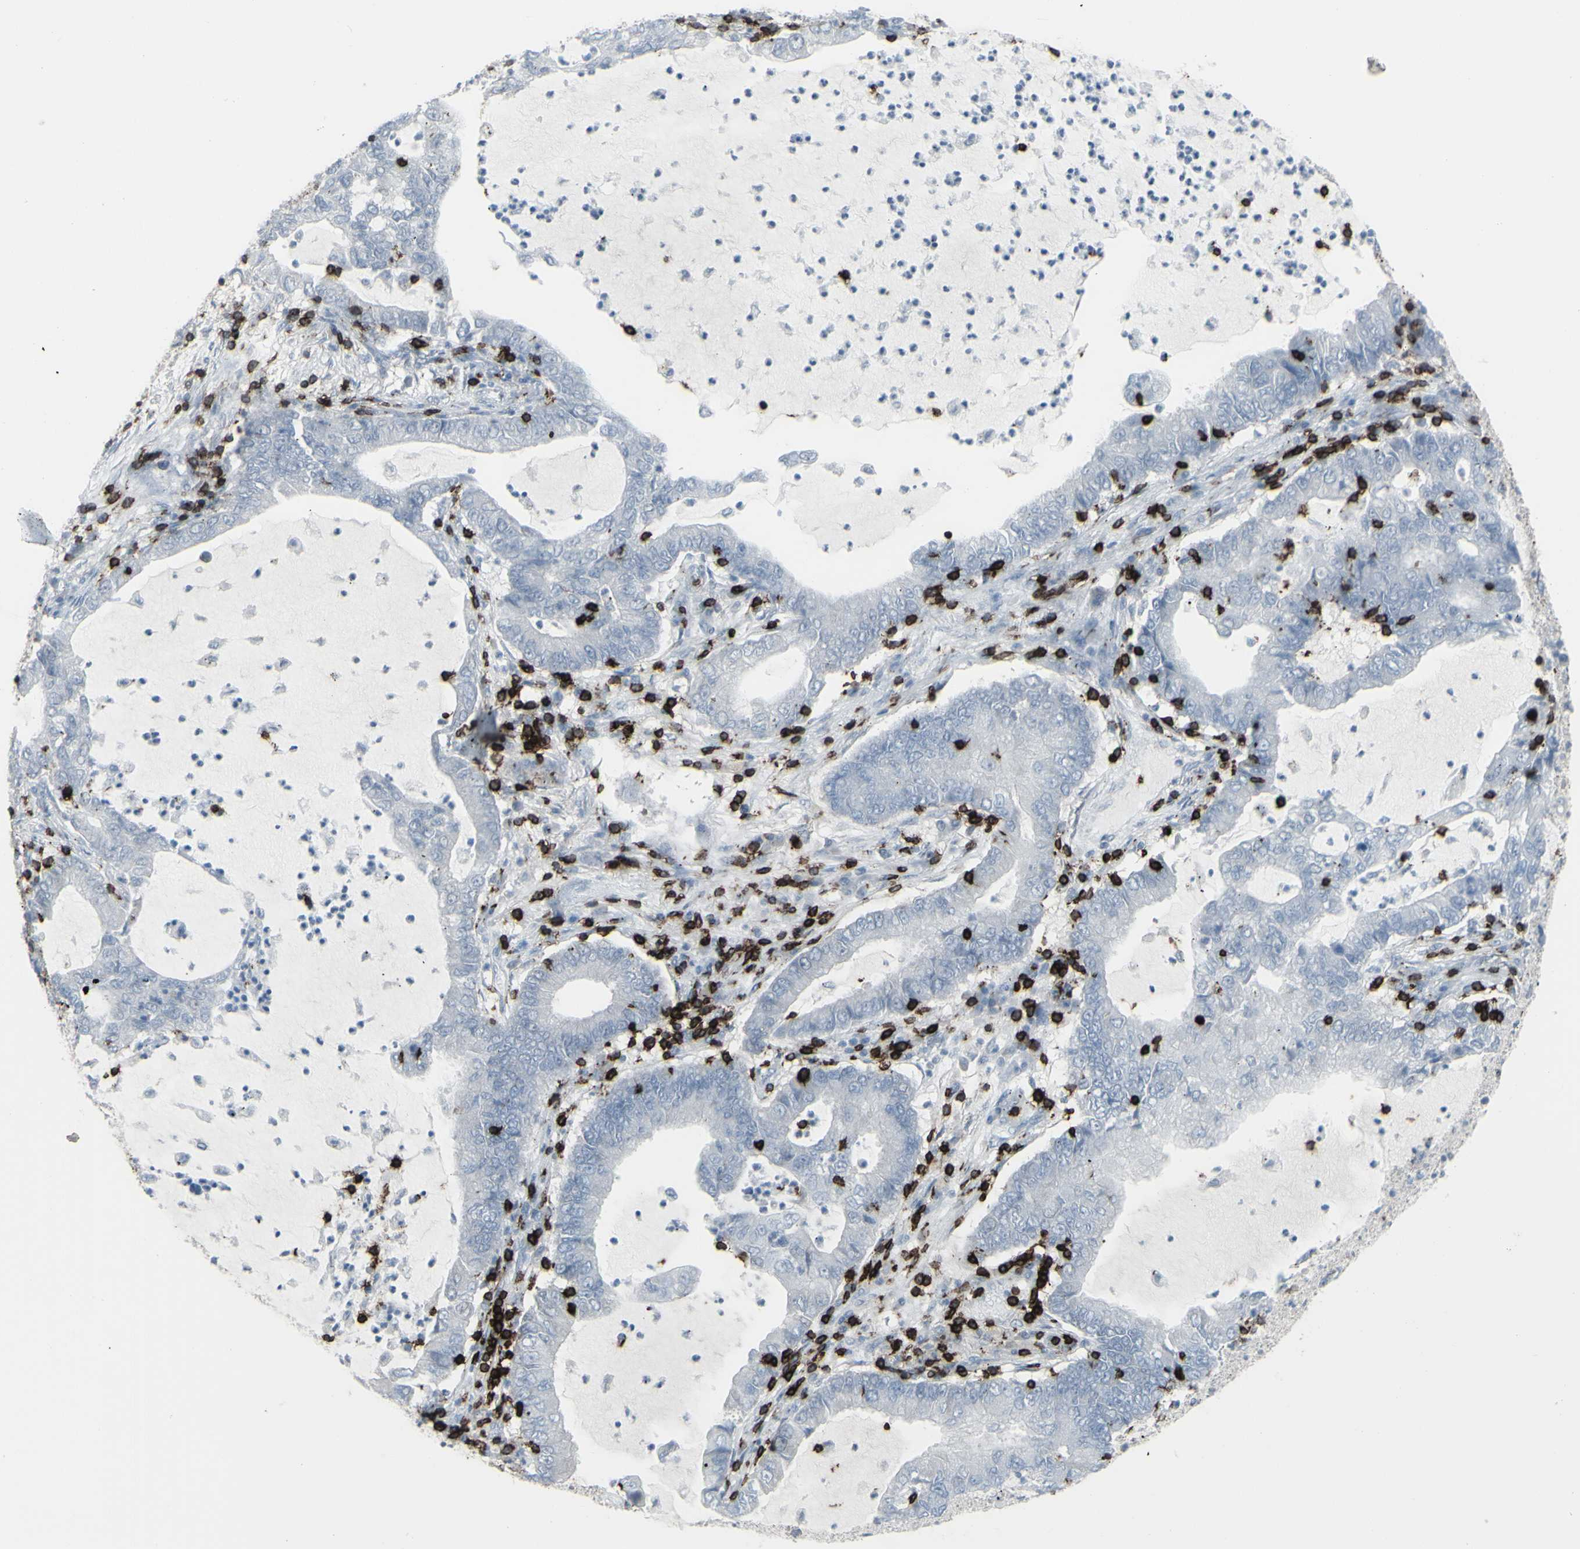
{"staining": {"intensity": "negative", "quantity": "none", "location": "none"}, "tissue": "lung cancer", "cell_type": "Tumor cells", "image_type": "cancer", "snomed": [{"axis": "morphology", "description": "Adenocarcinoma, NOS"}, {"axis": "topography", "description": "Lung"}], "caption": "High power microscopy image of an immunohistochemistry photomicrograph of lung adenocarcinoma, revealing no significant expression in tumor cells.", "gene": "CD247", "patient": {"sex": "female", "age": 51}}